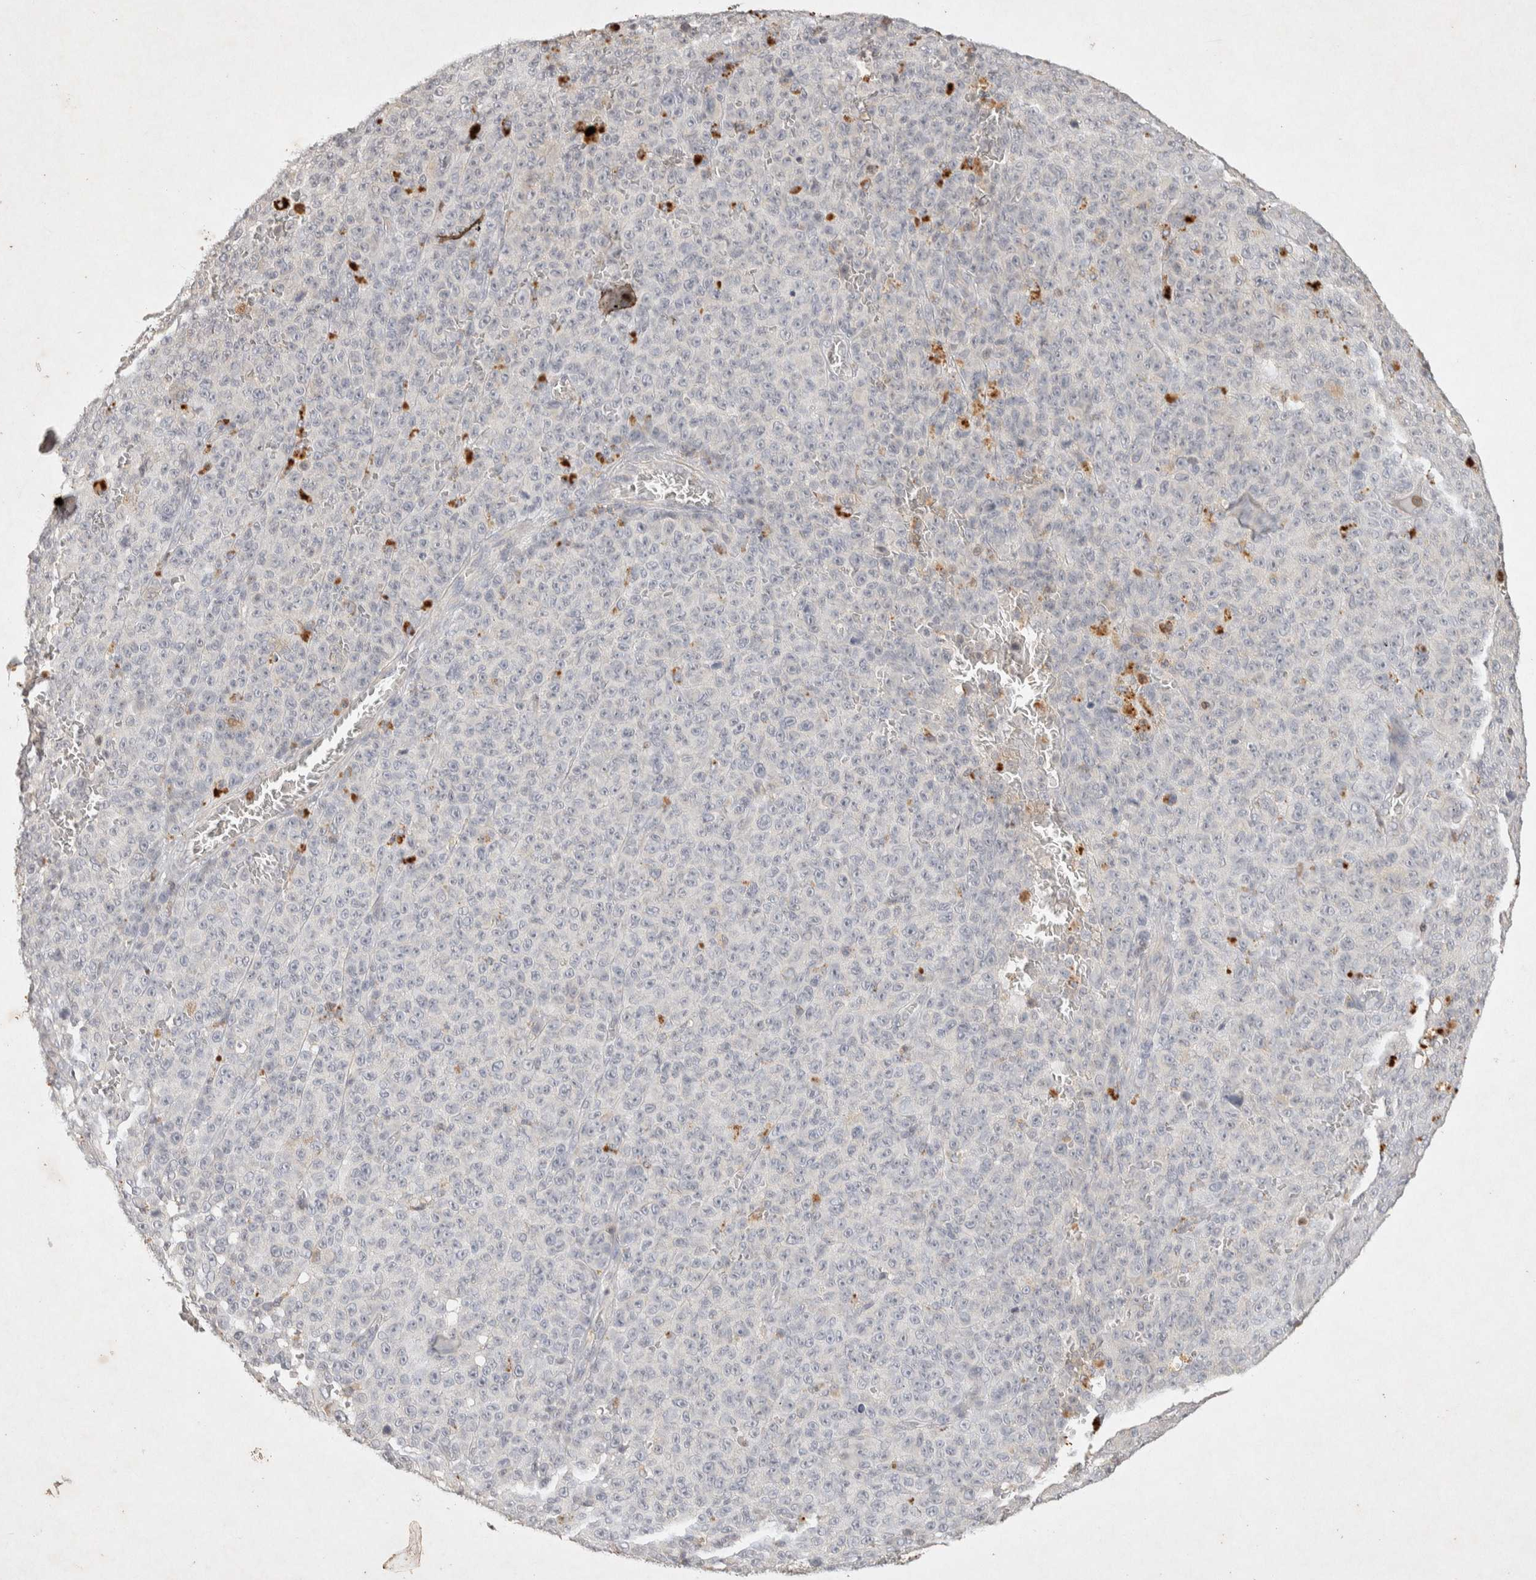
{"staining": {"intensity": "negative", "quantity": "none", "location": "none"}, "tissue": "melanoma", "cell_type": "Tumor cells", "image_type": "cancer", "snomed": [{"axis": "morphology", "description": "Malignant melanoma, NOS"}, {"axis": "topography", "description": "Skin"}], "caption": "This is a image of IHC staining of melanoma, which shows no positivity in tumor cells.", "gene": "RAC2", "patient": {"sex": "female", "age": 82}}